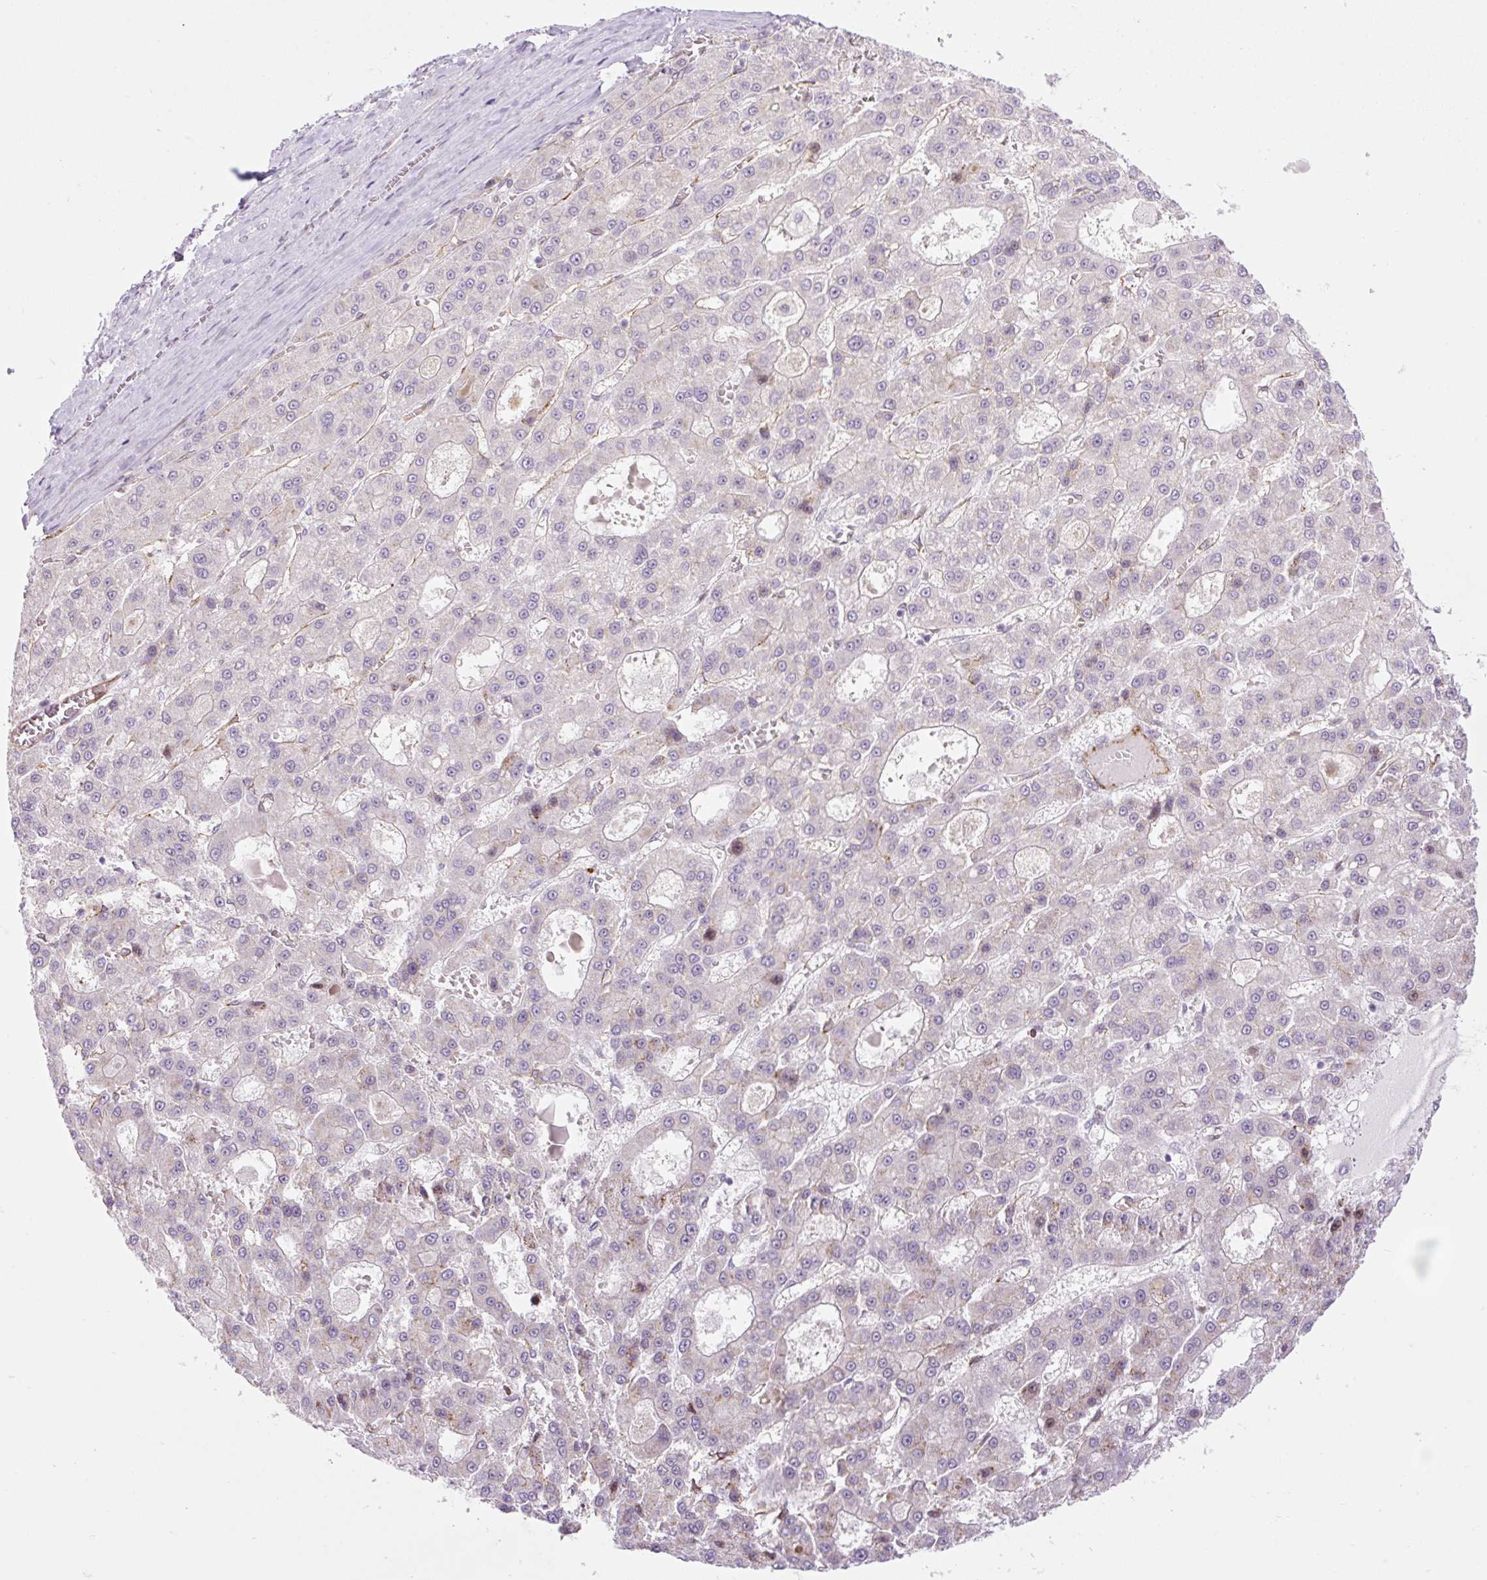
{"staining": {"intensity": "weak", "quantity": "25%-75%", "location": "cytoplasmic/membranous"}, "tissue": "liver cancer", "cell_type": "Tumor cells", "image_type": "cancer", "snomed": [{"axis": "morphology", "description": "Carcinoma, Hepatocellular, NOS"}, {"axis": "topography", "description": "Liver"}], "caption": "About 25%-75% of tumor cells in liver cancer display weak cytoplasmic/membranous protein staining as visualized by brown immunohistochemical staining.", "gene": "ZNF417", "patient": {"sex": "male", "age": 70}}